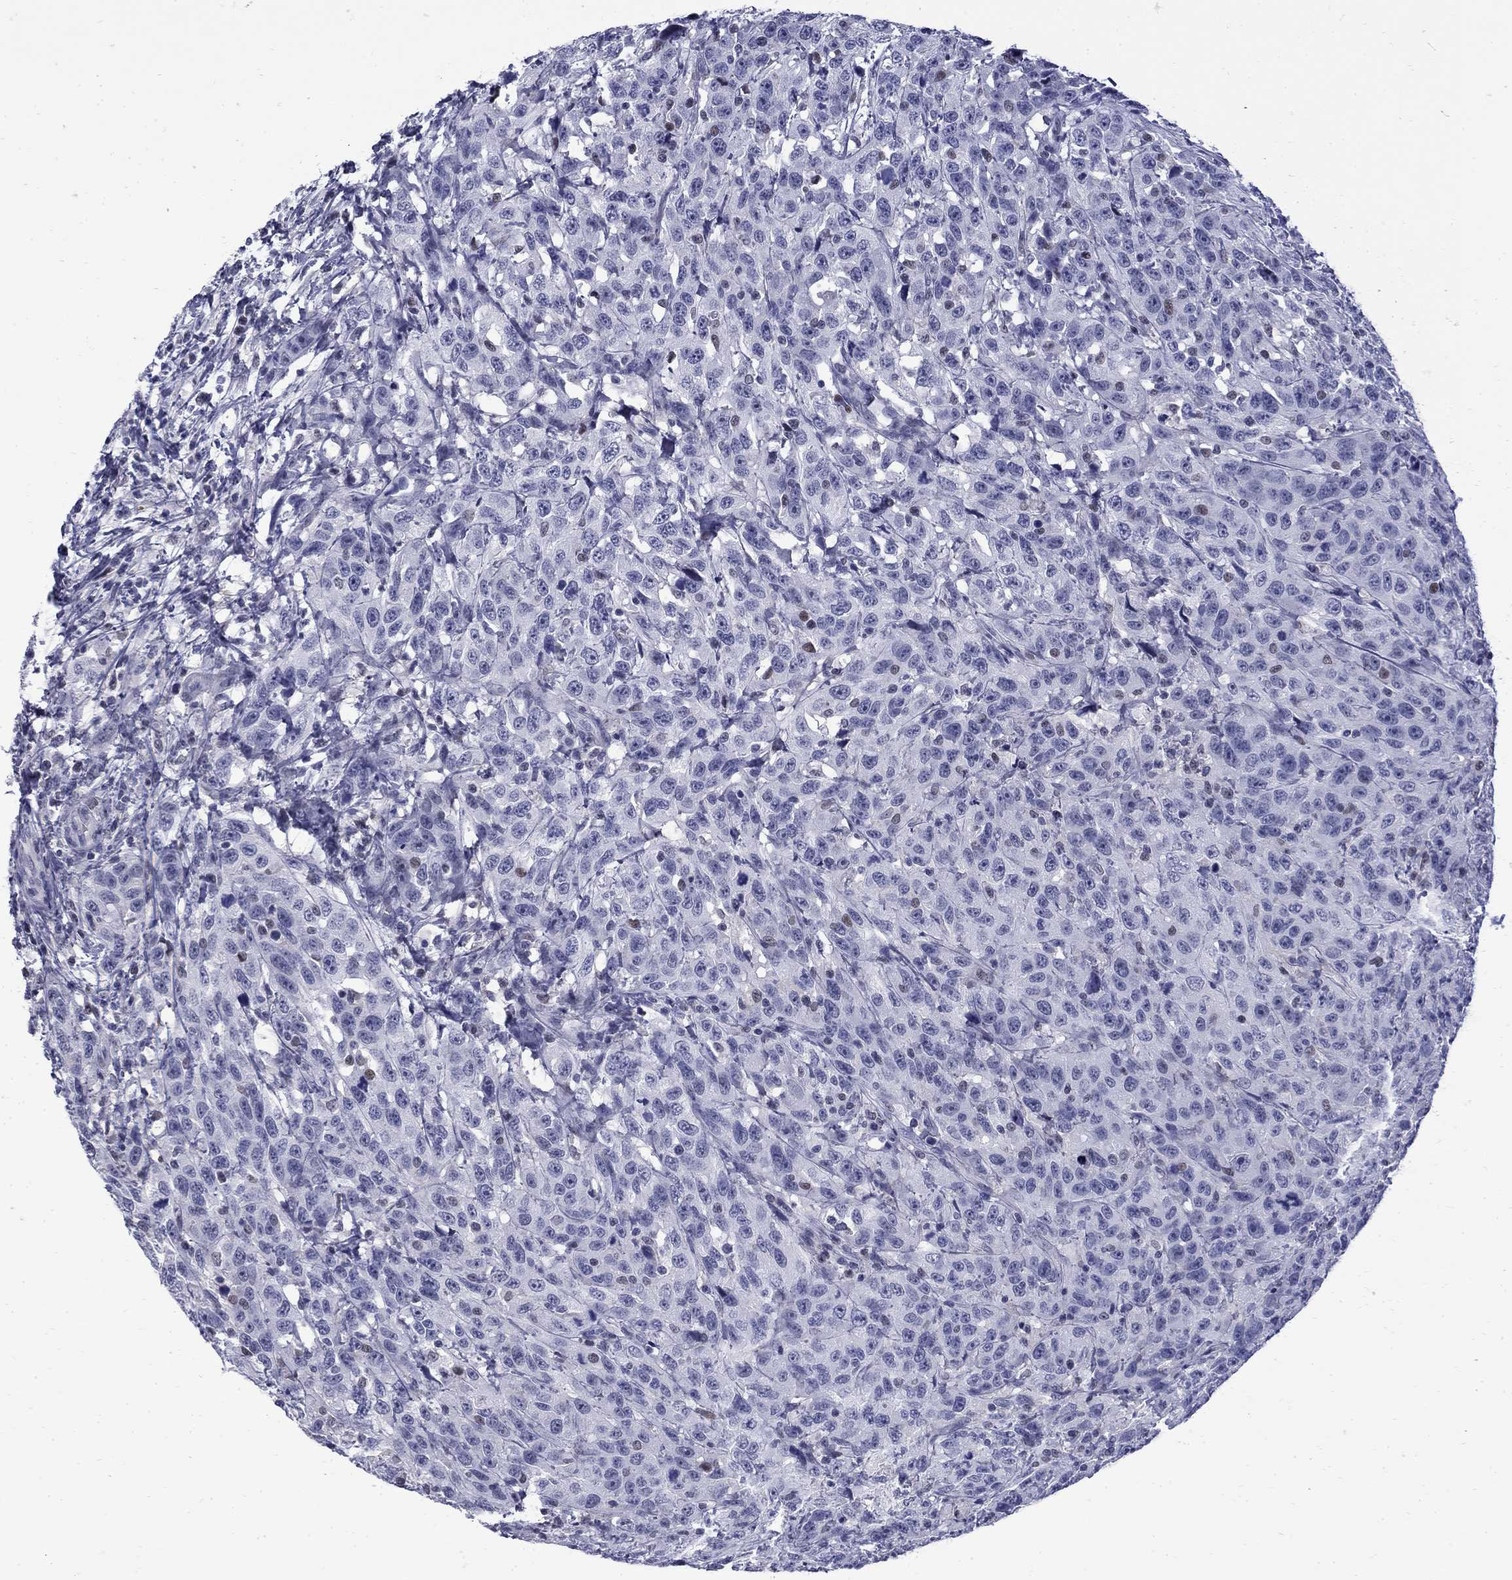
{"staining": {"intensity": "negative", "quantity": "none", "location": "none"}, "tissue": "urothelial cancer", "cell_type": "Tumor cells", "image_type": "cancer", "snomed": [{"axis": "morphology", "description": "Urothelial carcinoma, NOS"}, {"axis": "morphology", "description": "Urothelial carcinoma, High grade"}, {"axis": "topography", "description": "Urinary bladder"}], "caption": "IHC photomicrograph of neoplastic tissue: human urothelial carcinoma (high-grade) stained with DAB (3,3'-diaminobenzidine) displays no significant protein staining in tumor cells.", "gene": "MGARP", "patient": {"sex": "female", "age": 73}}